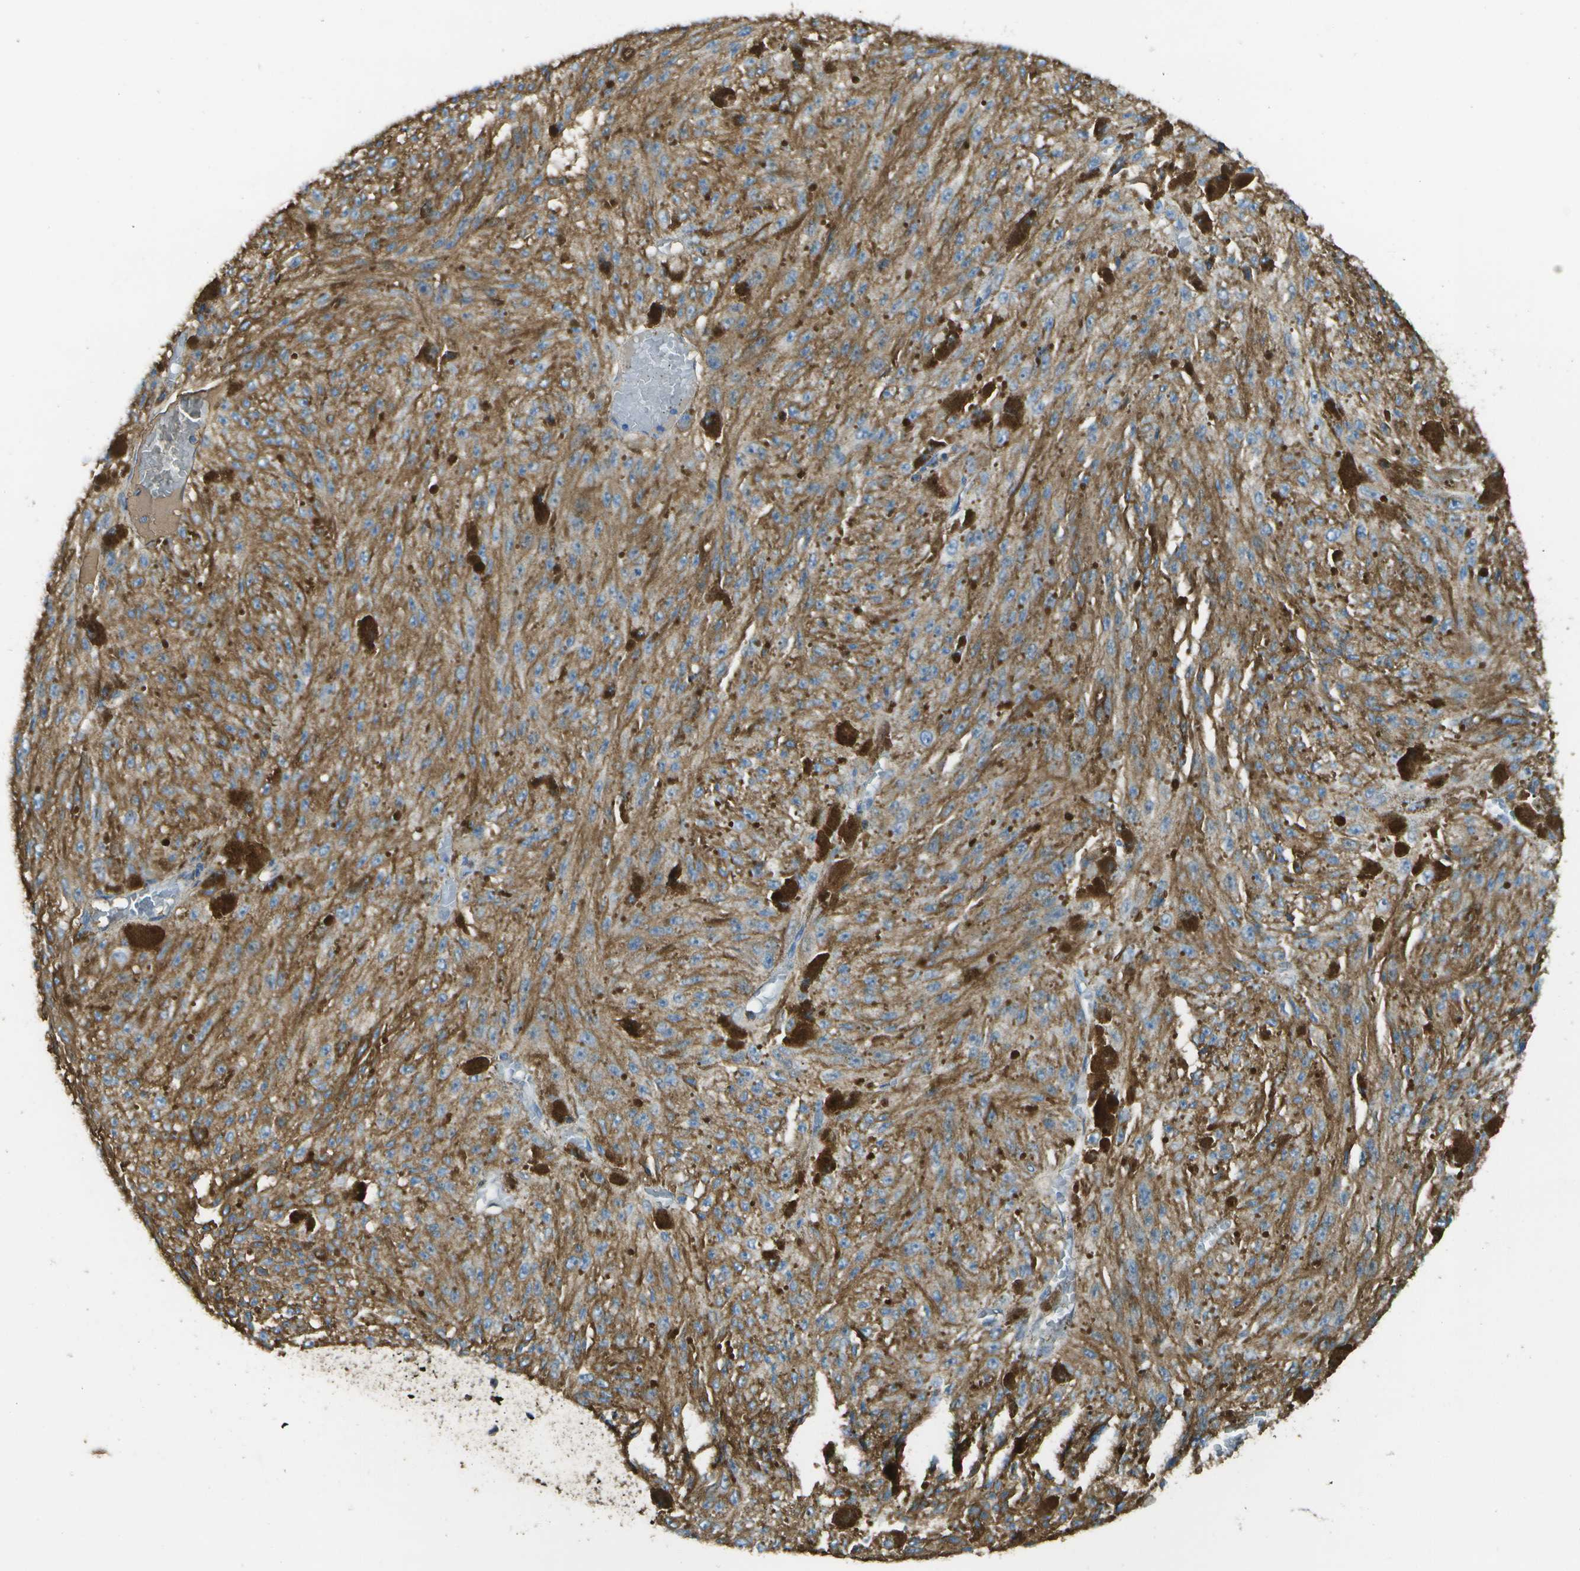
{"staining": {"intensity": "weak", "quantity": ">75%", "location": "cytoplasmic/membranous"}, "tissue": "melanoma", "cell_type": "Tumor cells", "image_type": "cancer", "snomed": [{"axis": "morphology", "description": "Malignant melanoma, NOS"}, {"axis": "topography", "description": "Other"}], "caption": "Malignant melanoma tissue exhibits weak cytoplasmic/membranous positivity in approximately >75% of tumor cells, visualized by immunohistochemistry. Ihc stains the protein of interest in brown and the nuclei are stained blue.", "gene": "CYP4F11", "patient": {"sex": "male", "age": 79}}